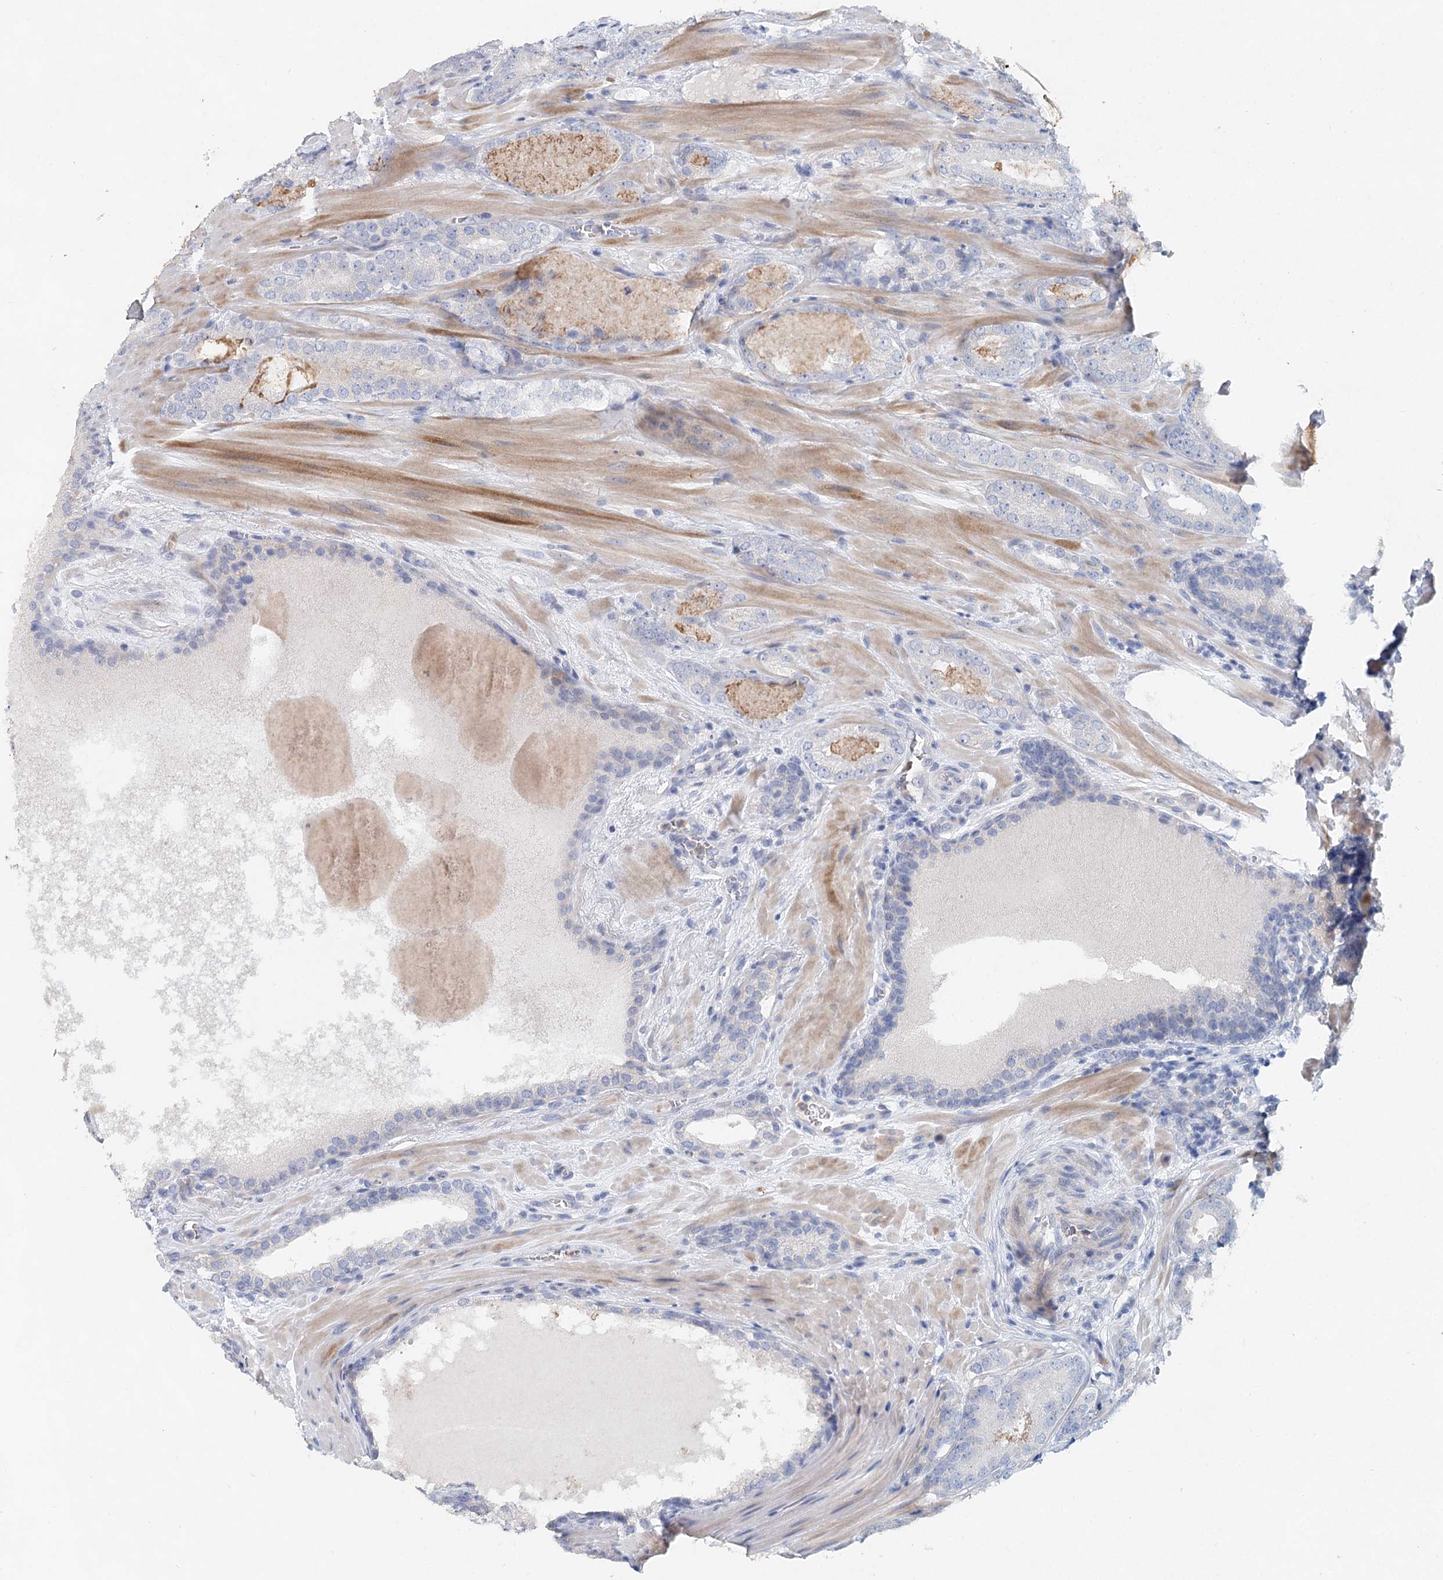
{"staining": {"intensity": "negative", "quantity": "none", "location": "none"}, "tissue": "prostate cancer", "cell_type": "Tumor cells", "image_type": "cancer", "snomed": [{"axis": "morphology", "description": "Adenocarcinoma, High grade"}, {"axis": "topography", "description": "Prostate"}], "caption": "This is an immunohistochemistry photomicrograph of prostate high-grade adenocarcinoma. There is no expression in tumor cells.", "gene": "MYL6B", "patient": {"sex": "male", "age": 60}}